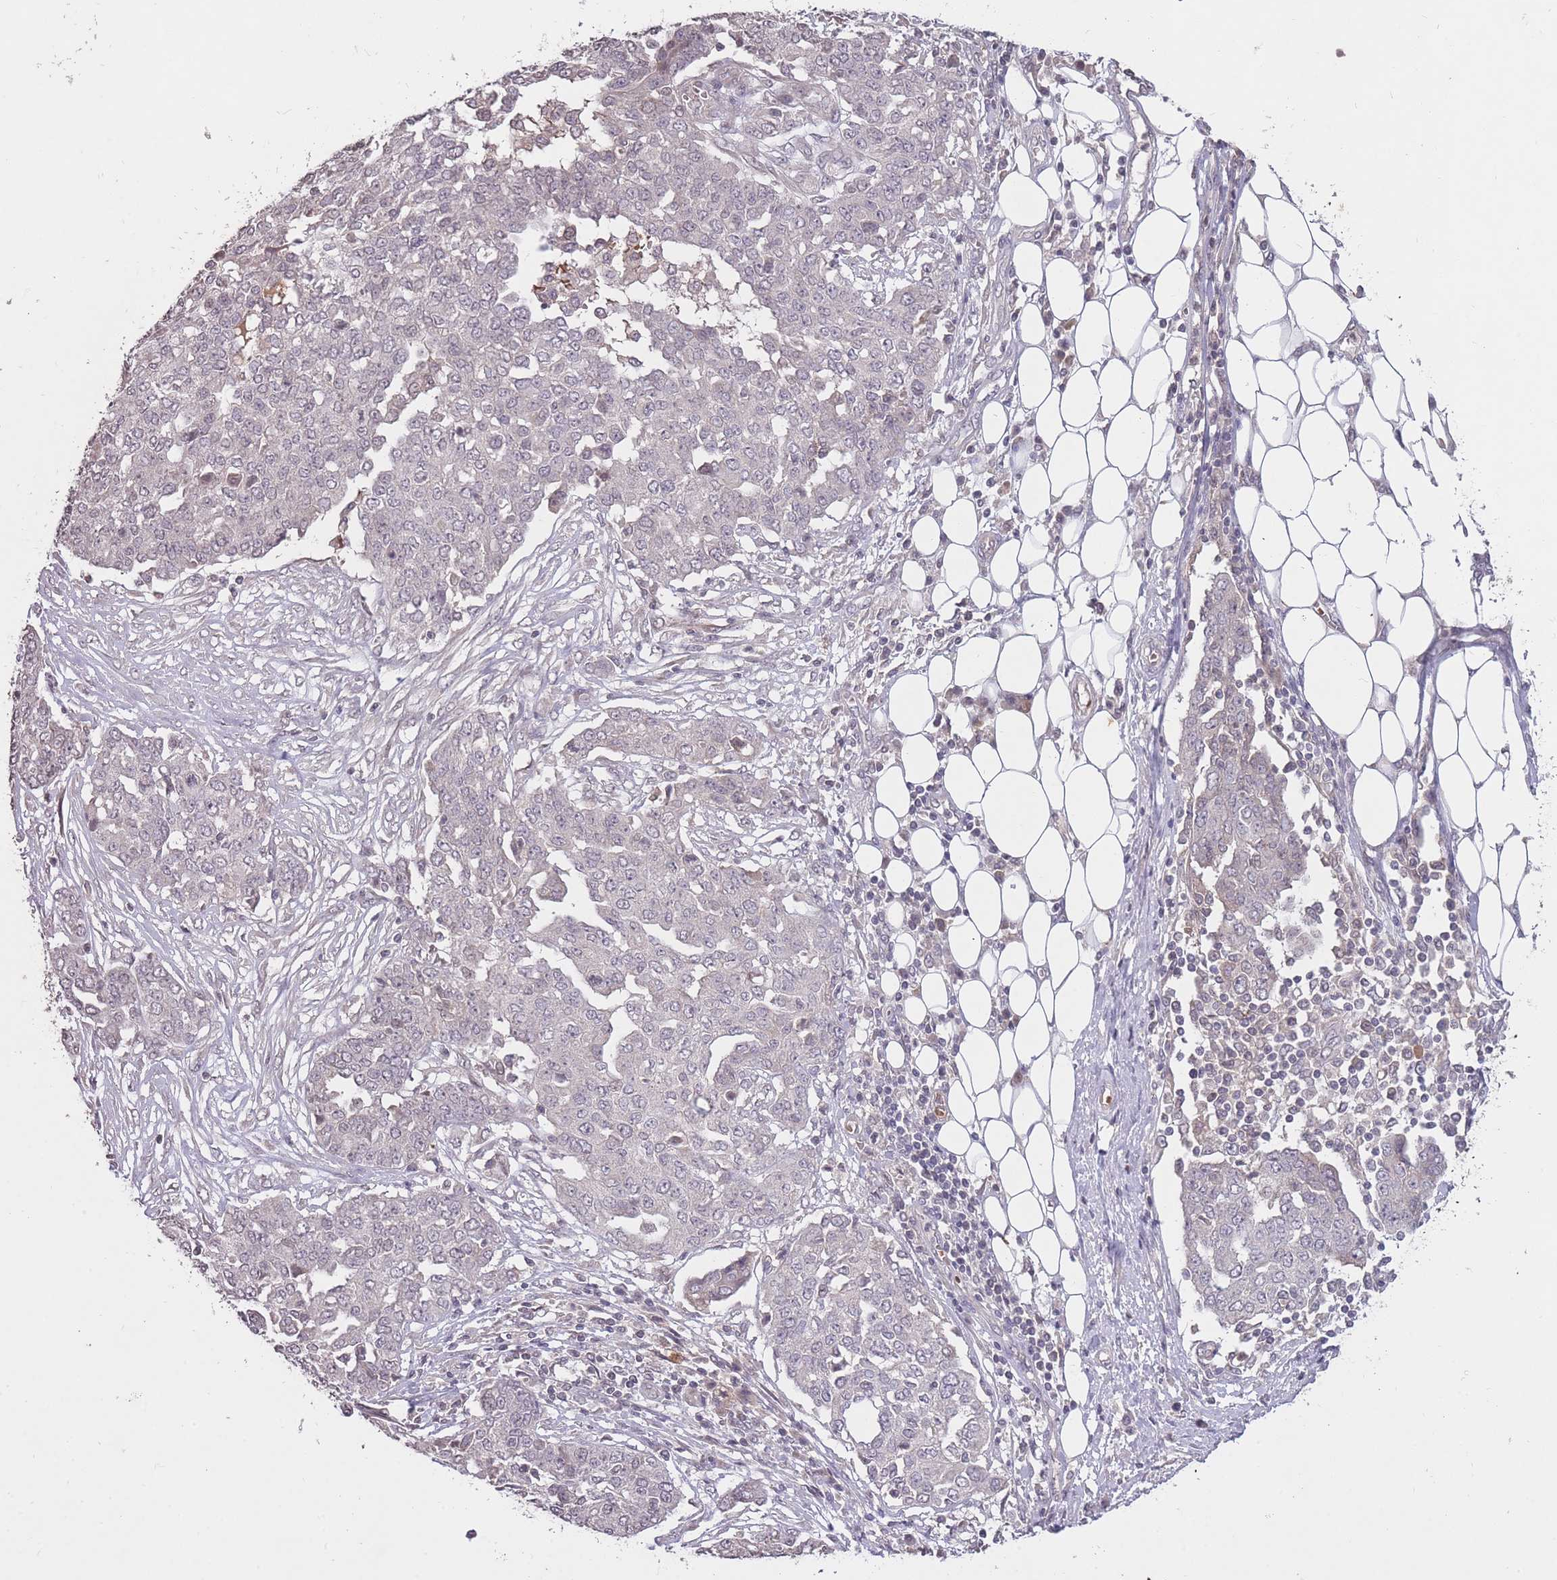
{"staining": {"intensity": "negative", "quantity": "none", "location": "none"}, "tissue": "ovarian cancer", "cell_type": "Tumor cells", "image_type": "cancer", "snomed": [{"axis": "morphology", "description": "Cystadenocarcinoma, serous, NOS"}, {"axis": "topography", "description": "Soft tissue"}, {"axis": "topography", "description": "Ovary"}], "caption": "Ovarian serous cystadenocarcinoma was stained to show a protein in brown. There is no significant staining in tumor cells.", "gene": "ADCYAP1R1", "patient": {"sex": "female", "age": 57}}